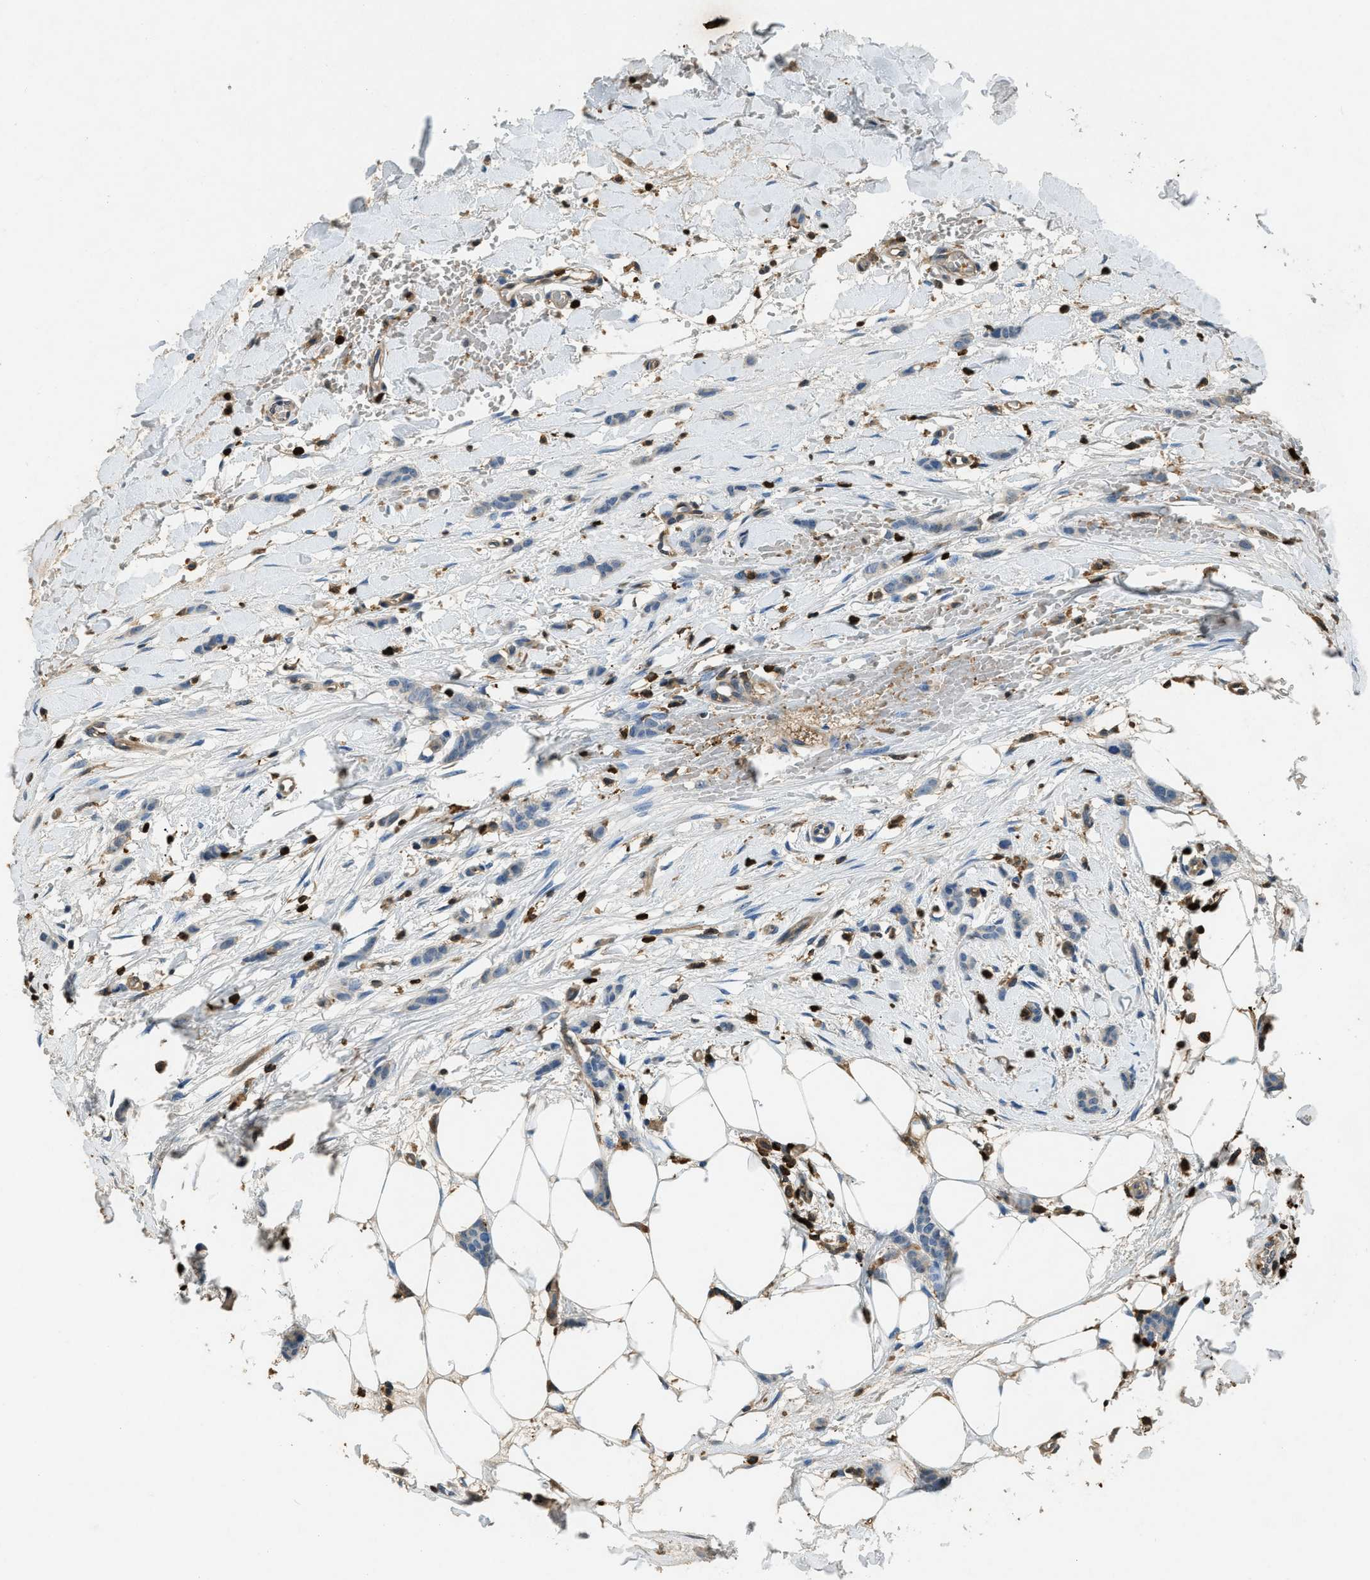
{"staining": {"intensity": "negative", "quantity": "none", "location": "none"}, "tissue": "breast cancer", "cell_type": "Tumor cells", "image_type": "cancer", "snomed": [{"axis": "morphology", "description": "Lobular carcinoma"}, {"axis": "topography", "description": "Skin"}, {"axis": "topography", "description": "Breast"}], "caption": "Photomicrograph shows no protein expression in tumor cells of lobular carcinoma (breast) tissue.", "gene": "ARHGDIB", "patient": {"sex": "female", "age": 46}}